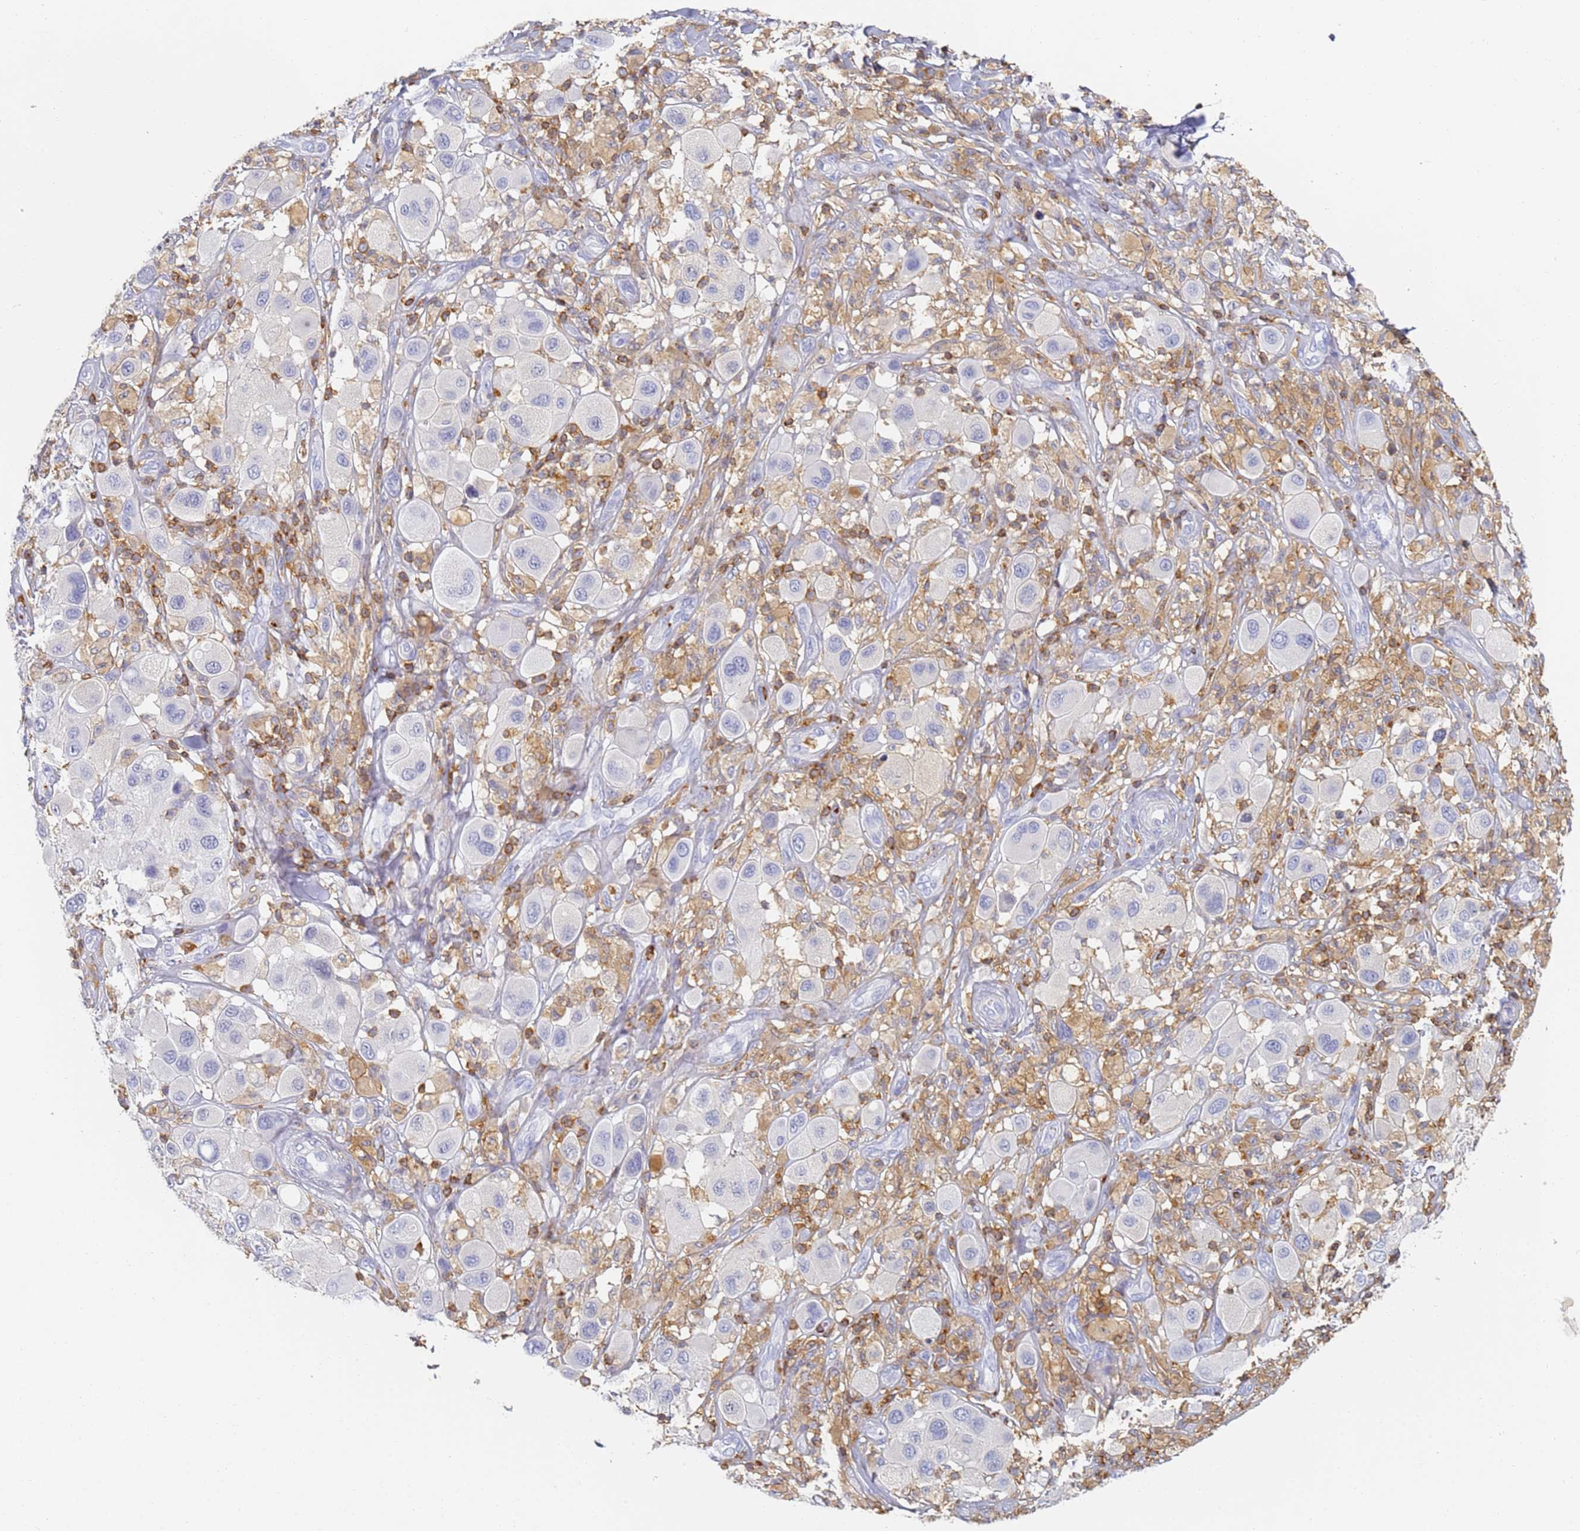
{"staining": {"intensity": "negative", "quantity": "none", "location": "none"}, "tissue": "melanoma", "cell_type": "Tumor cells", "image_type": "cancer", "snomed": [{"axis": "morphology", "description": "Malignant melanoma, Metastatic site"}, {"axis": "topography", "description": "Skin"}], "caption": "Image shows no protein expression in tumor cells of melanoma tissue. (Stains: DAB (3,3'-diaminobenzidine) immunohistochemistry with hematoxylin counter stain, Microscopy: brightfield microscopy at high magnification).", "gene": "BIN2", "patient": {"sex": "male", "age": 41}}